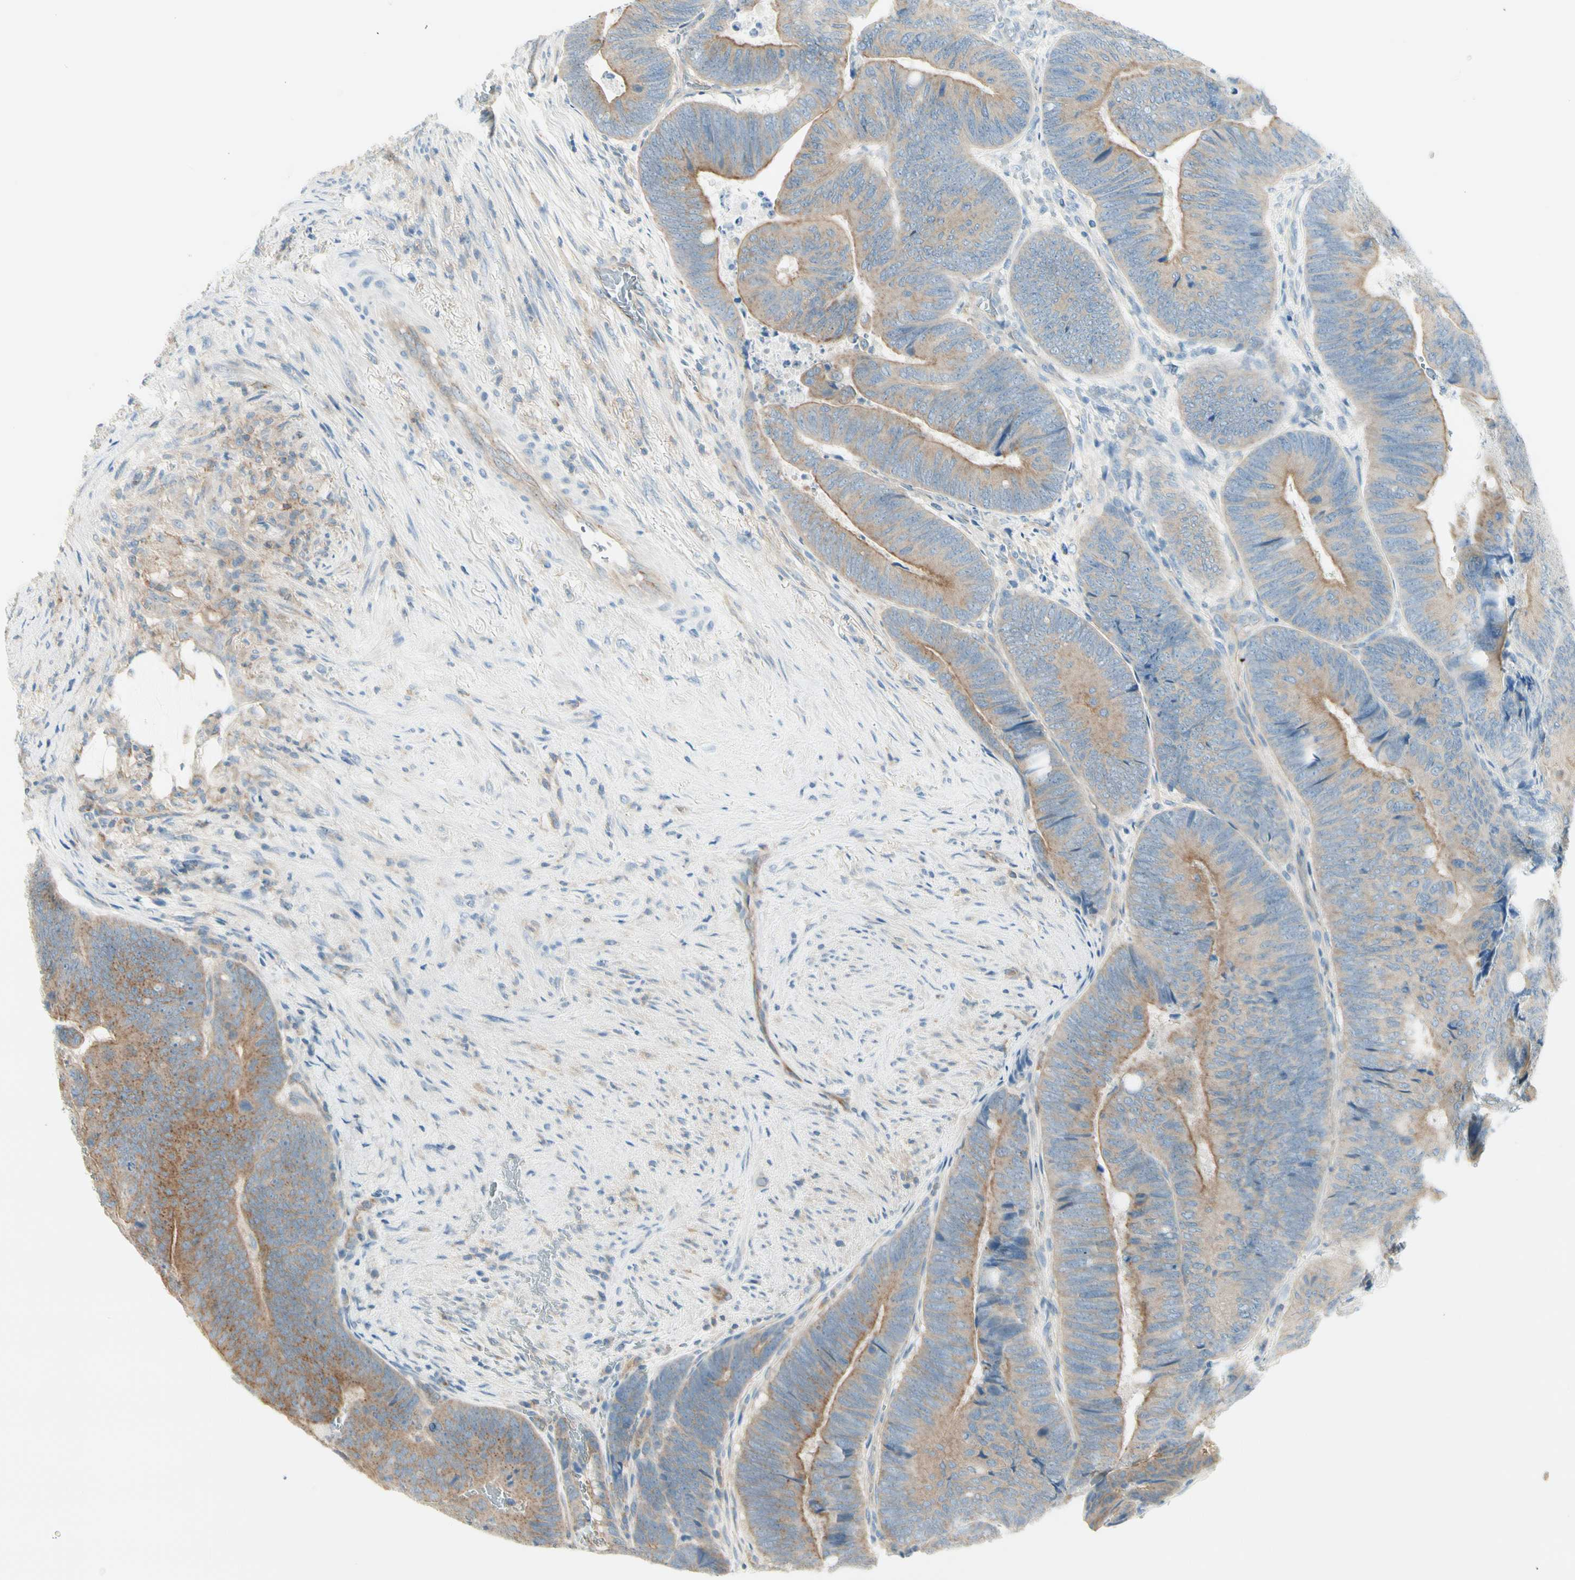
{"staining": {"intensity": "weak", "quantity": ">75%", "location": "cytoplasmic/membranous"}, "tissue": "colorectal cancer", "cell_type": "Tumor cells", "image_type": "cancer", "snomed": [{"axis": "morphology", "description": "Normal tissue, NOS"}, {"axis": "morphology", "description": "Adenocarcinoma, NOS"}, {"axis": "topography", "description": "Rectum"}, {"axis": "topography", "description": "Peripheral nerve tissue"}], "caption": "Weak cytoplasmic/membranous staining is appreciated in about >75% of tumor cells in colorectal cancer (adenocarcinoma). Immunohistochemistry stains the protein in brown and the nuclei are stained blue.", "gene": "AGFG1", "patient": {"sex": "male", "age": 92}}